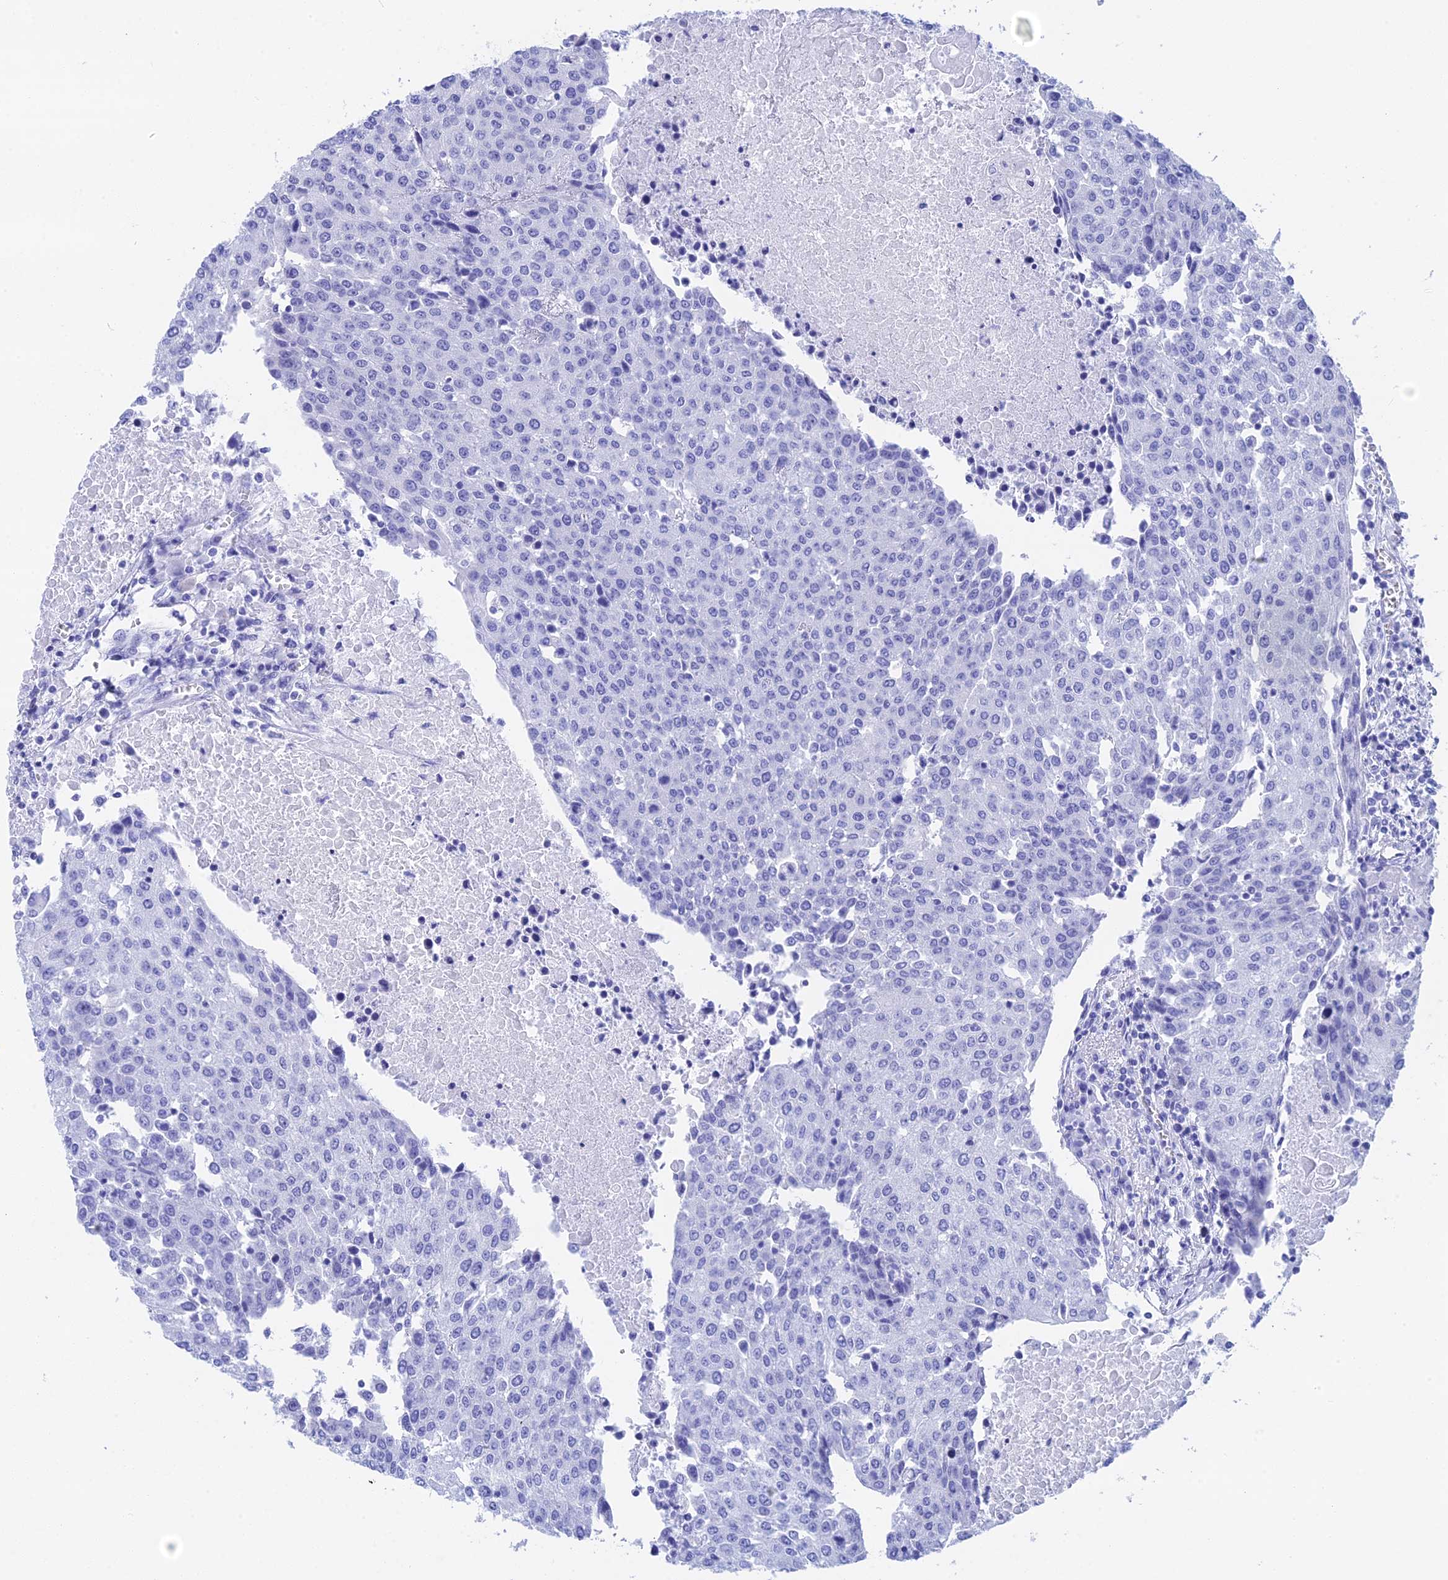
{"staining": {"intensity": "negative", "quantity": "none", "location": "none"}, "tissue": "urothelial cancer", "cell_type": "Tumor cells", "image_type": "cancer", "snomed": [{"axis": "morphology", "description": "Urothelial carcinoma, High grade"}, {"axis": "topography", "description": "Urinary bladder"}], "caption": "Tumor cells are negative for protein expression in human high-grade urothelial carcinoma.", "gene": "TEX101", "patient": {"sex": "female", "age": 85}}